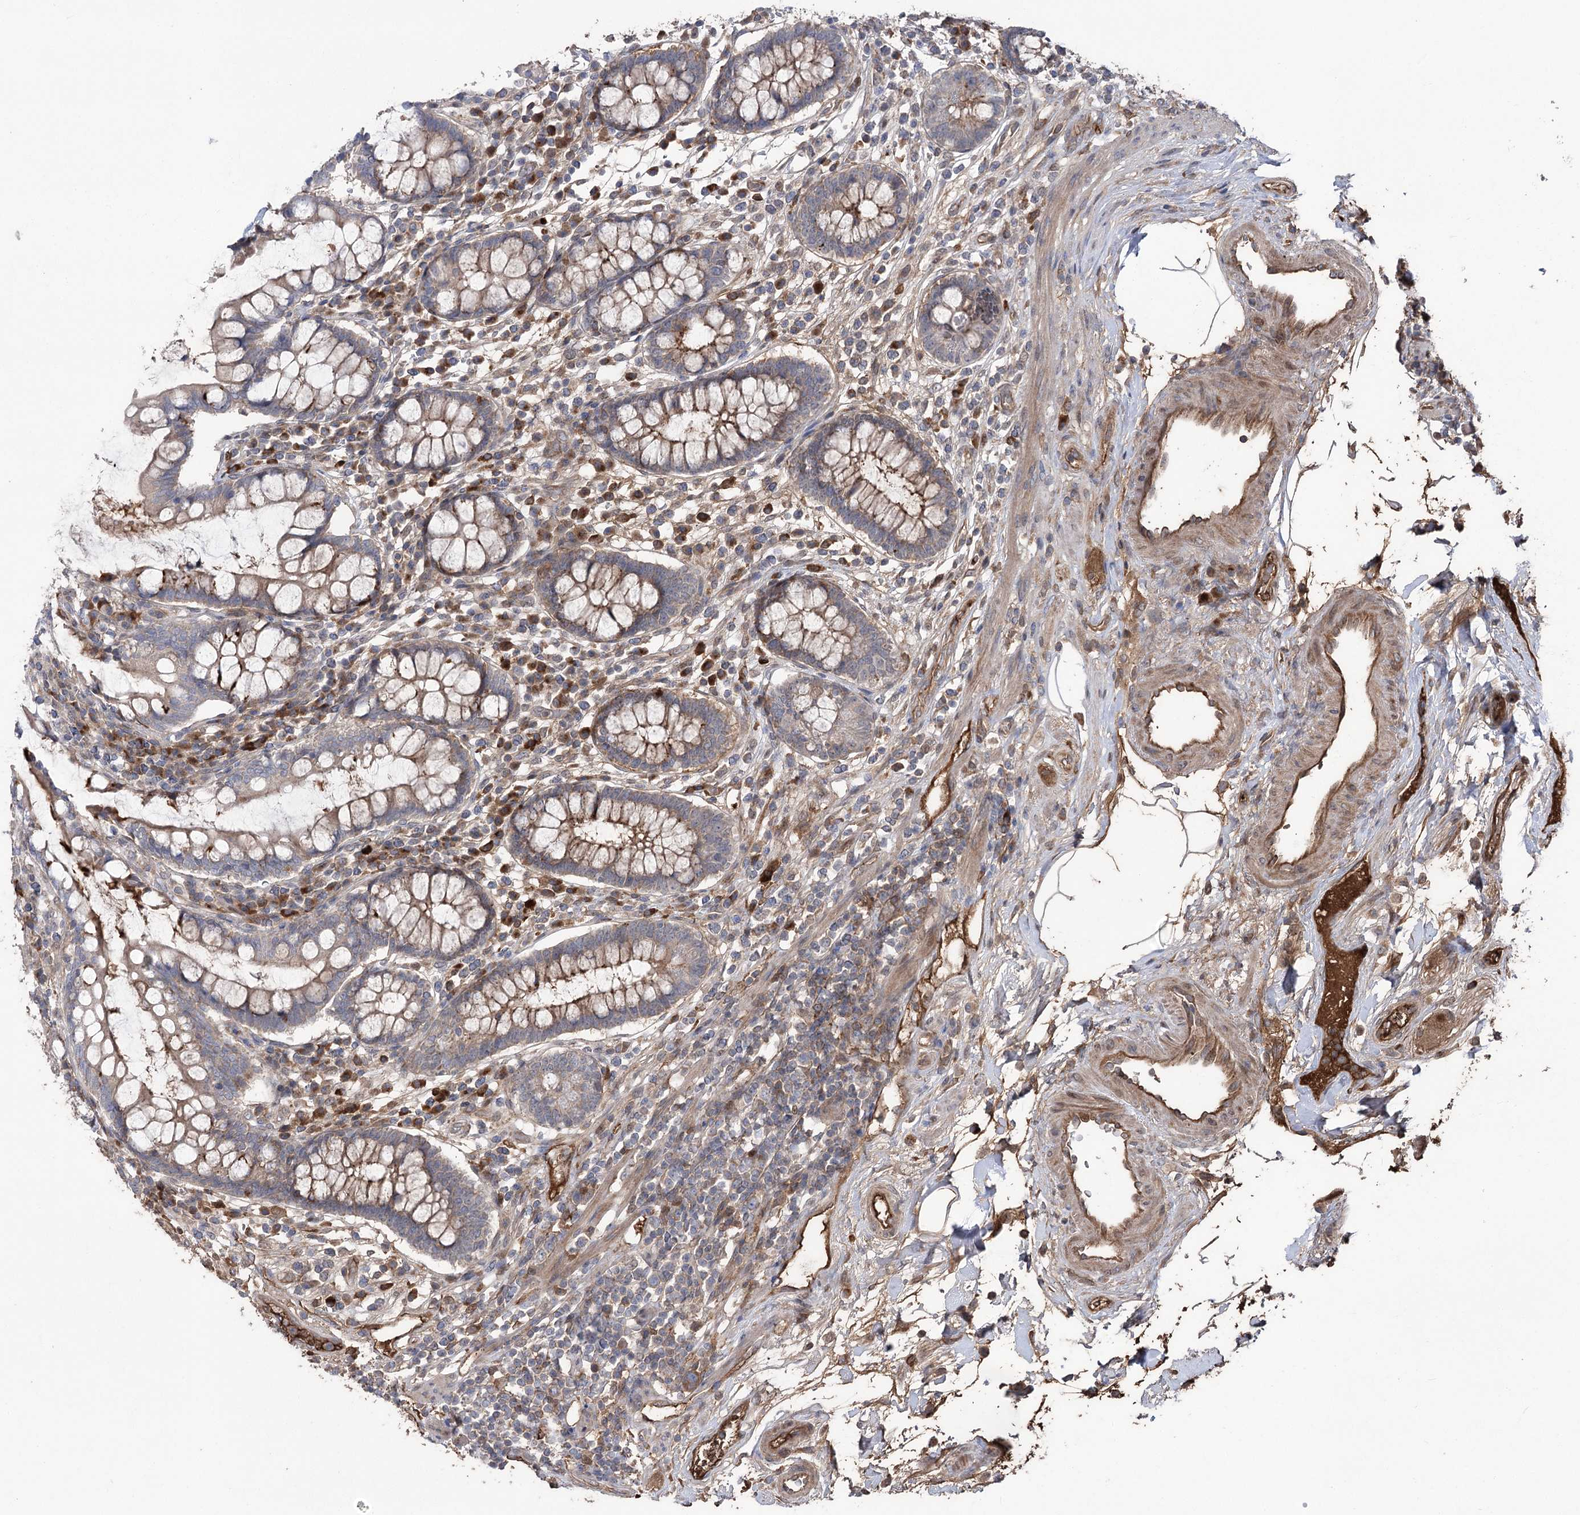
{"staining": {"intensity": "moderate", "quantity": ">75%", "location": "cytoplasmic/membranous"}, "tissue": "colon", "cell_type": "Endothelial cells", "image_type": "normal", "snomed": [{"axis": "morphology", "description": "Normal tissue, NOS"}, {"axis": "topography", "description": "Colon"}], "caption": "Protein staining of normal colon exhibits moderate cytoplasmic/membranous positivity in approximately >75% of endothelial cells. Nuclei are stained in blue.", "gene": "OTUD1", "patient": {"sex": "female", "age": 79}}